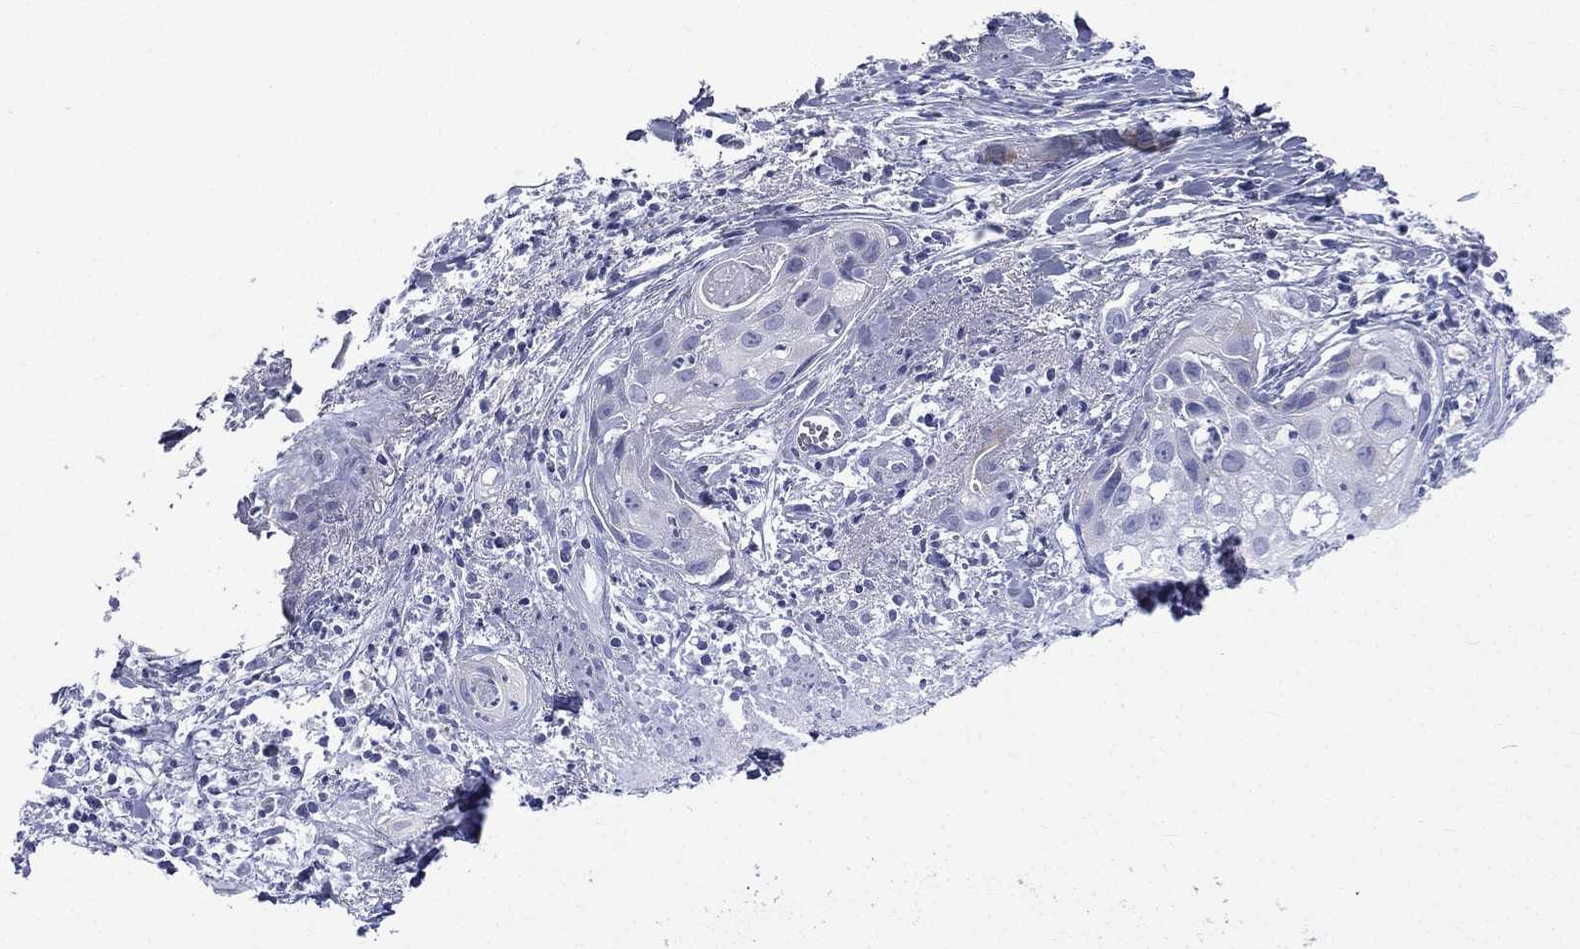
{"staining": {"intensity": "negative", "quantity": "none", "location": "none"}, "tissue": "cervical cancer", "cell_type": "Tumor cells", "image_type": "cancer", "snomed": [{"axis": "morphology", "description": "Squamous cell carcinoma, NOS"}, {"axis": "topography", "description": "Cervix"}], "caption": "Cervical cancer was stained to show a protein in brown. There is no significant positivity in tumor cells. Nuclei are stained in blue.", "gene": "CES2", "patient": {"sex": "female", "age": 53}}